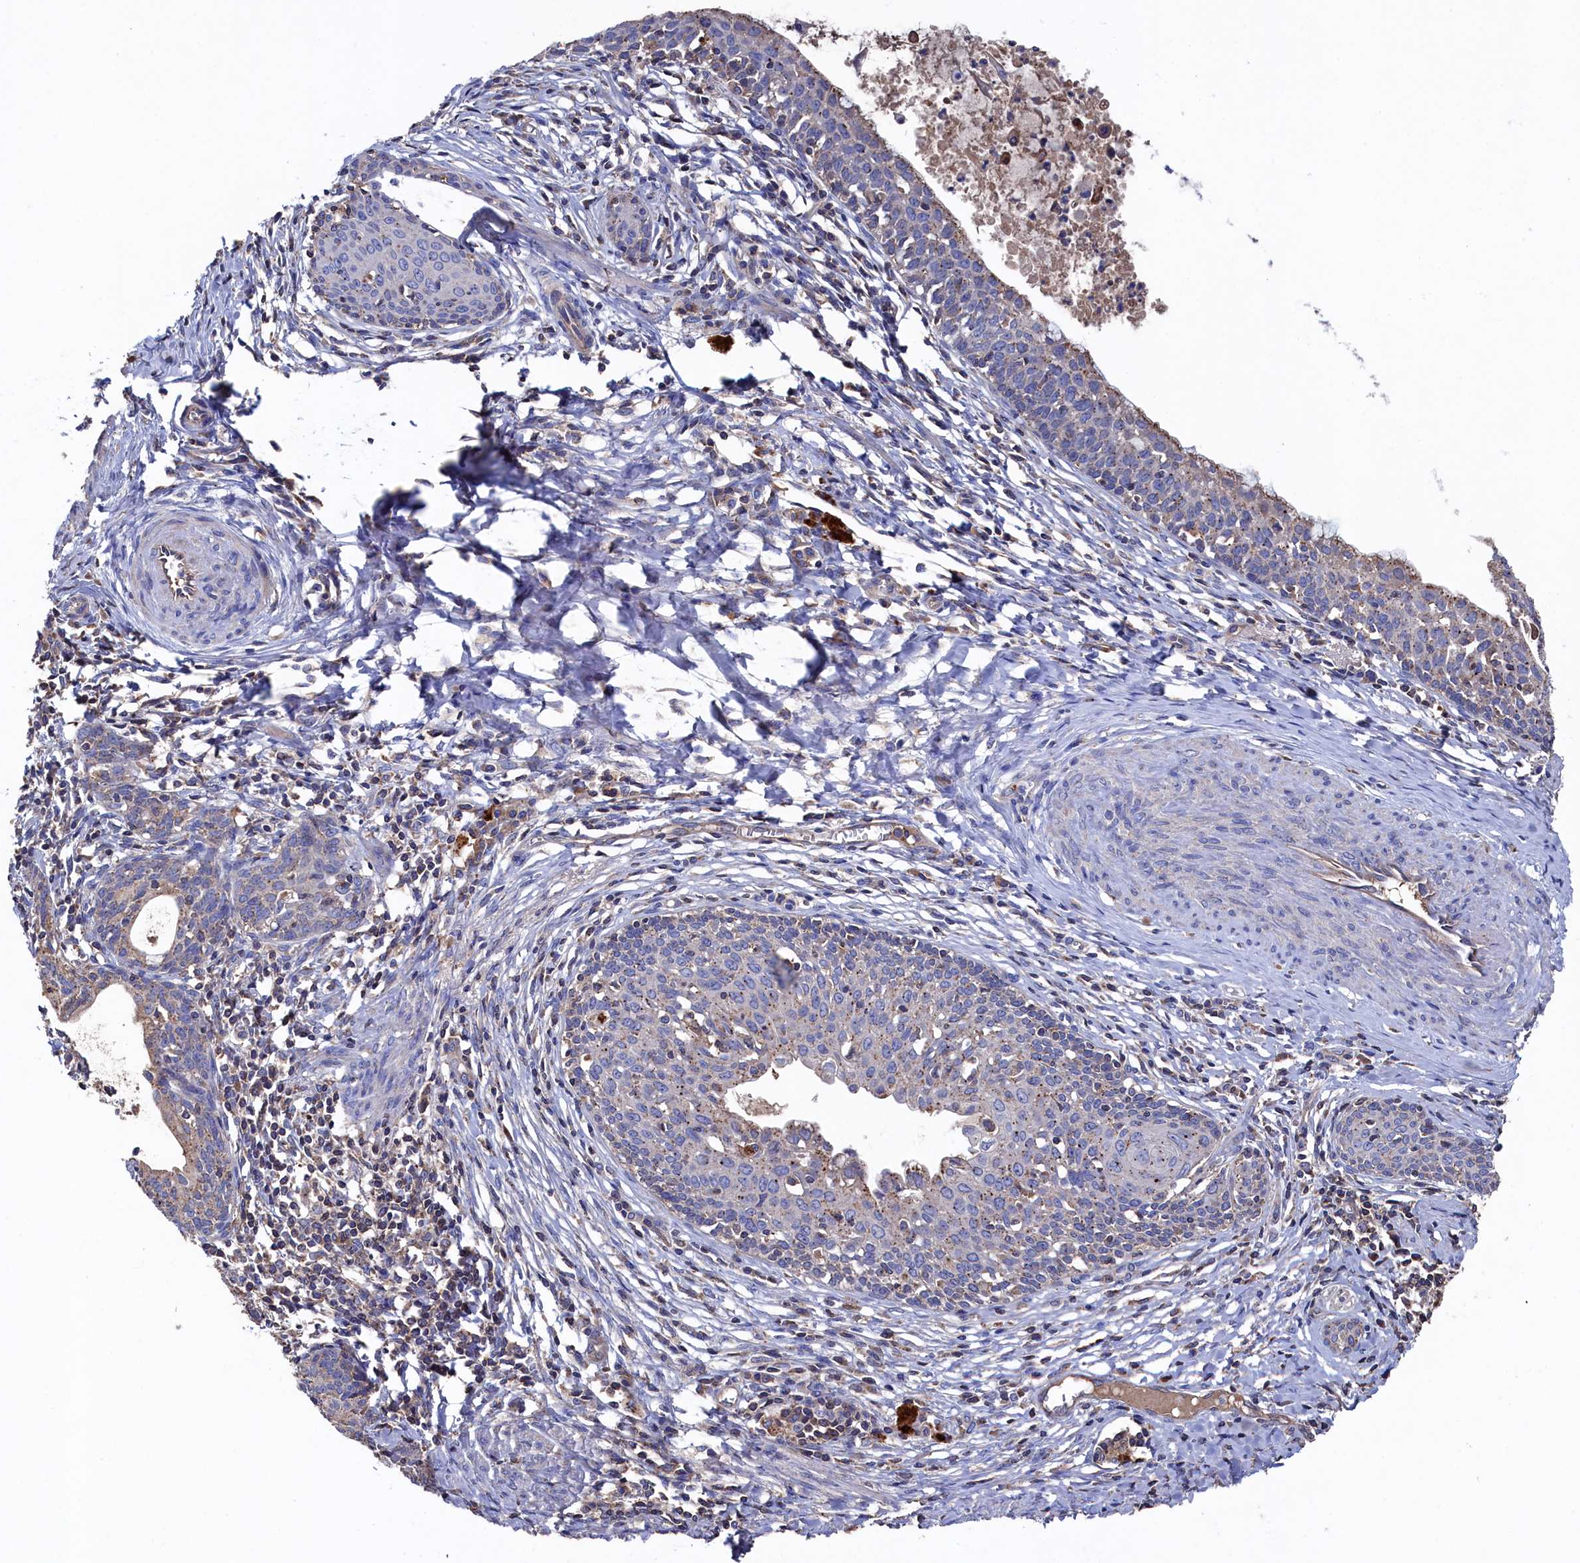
{"staining": {"intensity": "negative", "quantity": "none", "location": "none"}, "tissue": "cervical cancer", "cell_type": "Tumor cells", "image_type": "cancer", "snomed": [{"axis": "morphology", "description": "Squamous cell carcinoma, NOS"}, {"axis": "topography", "description": "Cervix"}], "caption": "The image shows no staining of tumor cells in cervical cancer.", "gene": "TK2", "patient": {"sex": "female", "age": 52}}